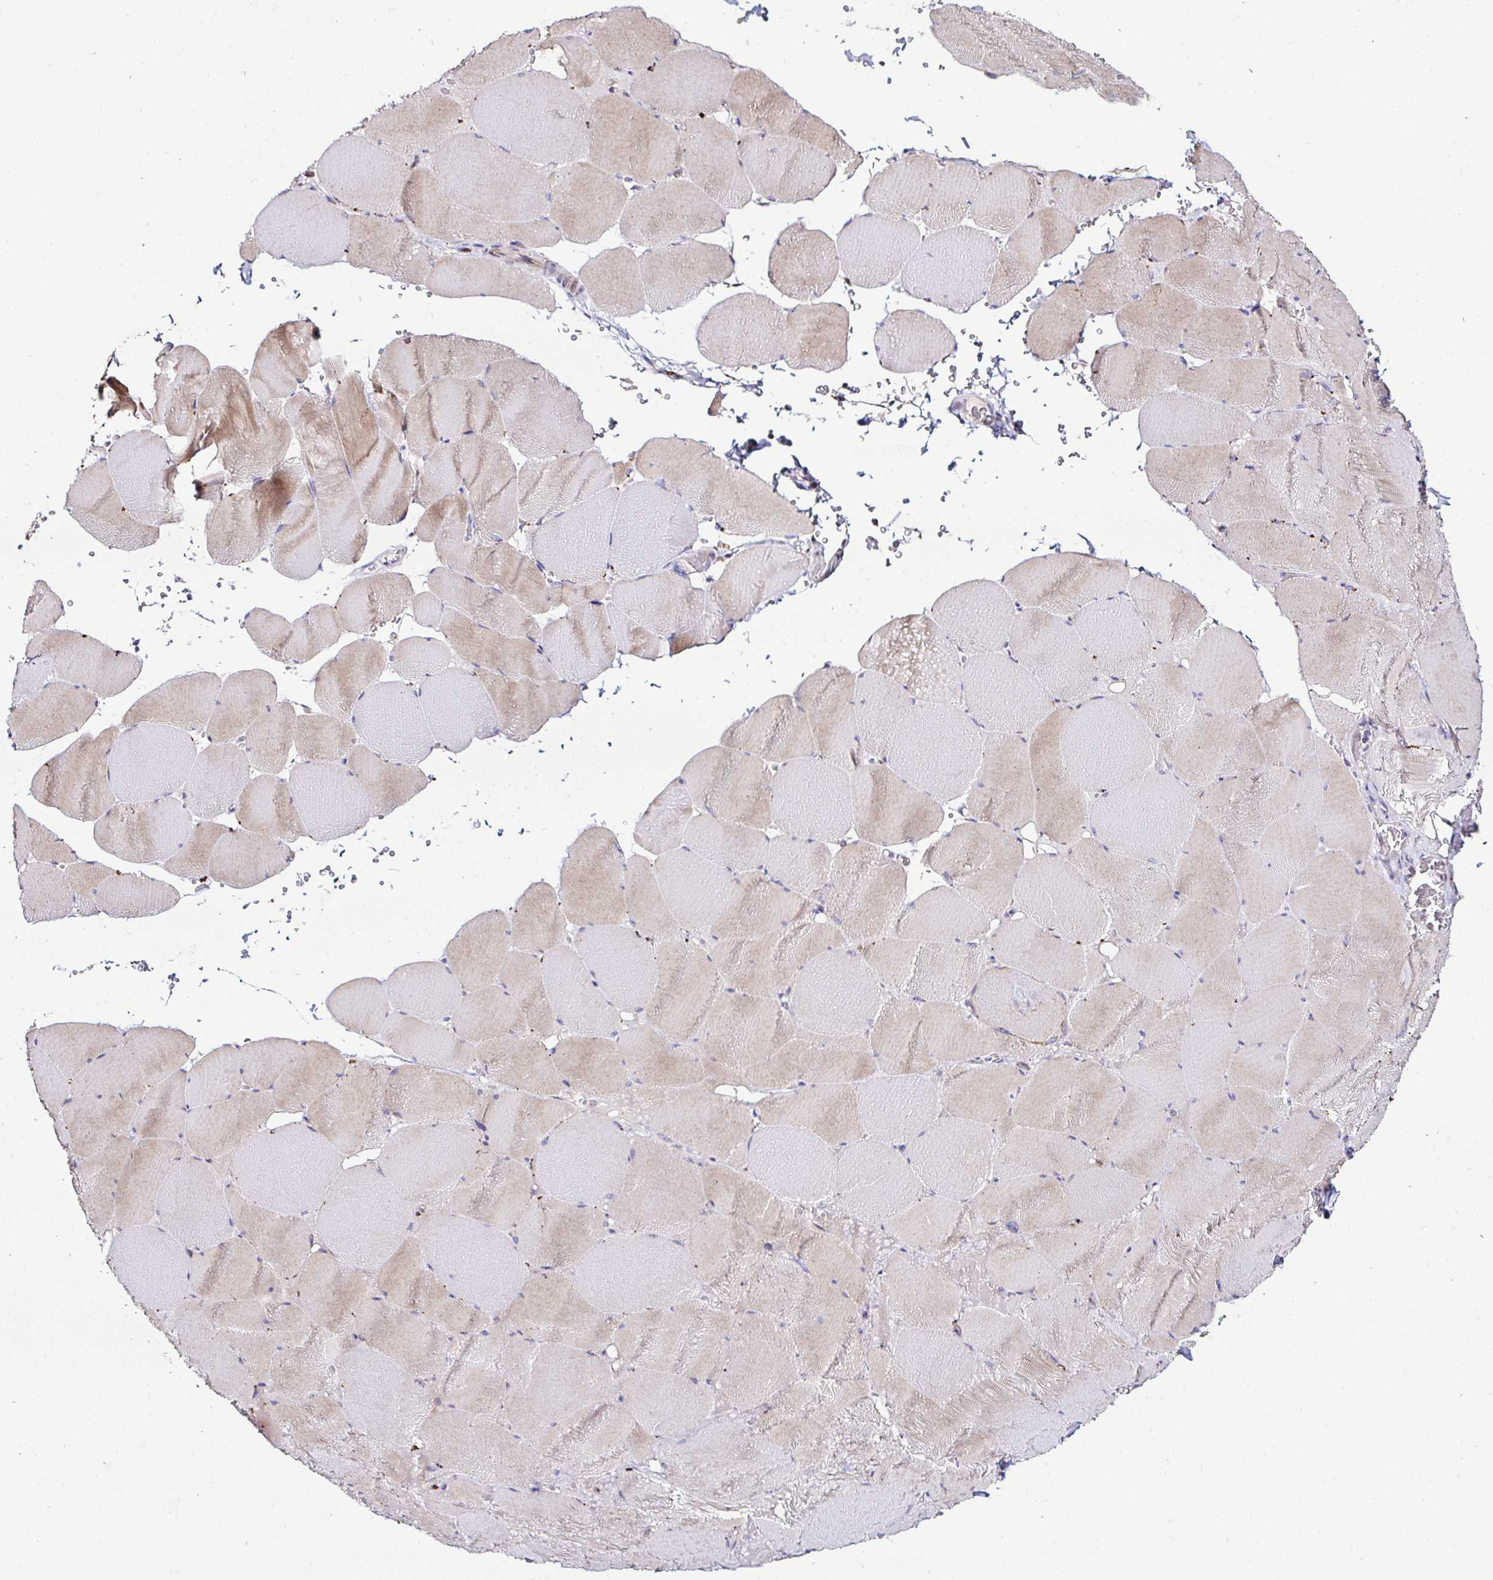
{"staining": {"intensity": "weak", "quantity": ">75%", "location": "cytoplasmic/membranous"}, "tissue": "skeletal muscle", "cell_type": "Myocytes", "image_type": "normal", "snomed": [{"axis": "morphology", "description": "Normal tissue, NOS"}, {"axis": "topography", "description": "Skeletal muscle"}, {"axis": "topography", "description": "Head-Neck"}], "caption": "The micrograph reveals staining of unremarkable skeletal muscle, revealing weak cytoplasmic/membranous protein positivity (brown color) within myocytes.", "gene": "GALNS", "patient": {"sex": "male", "age": 66}}